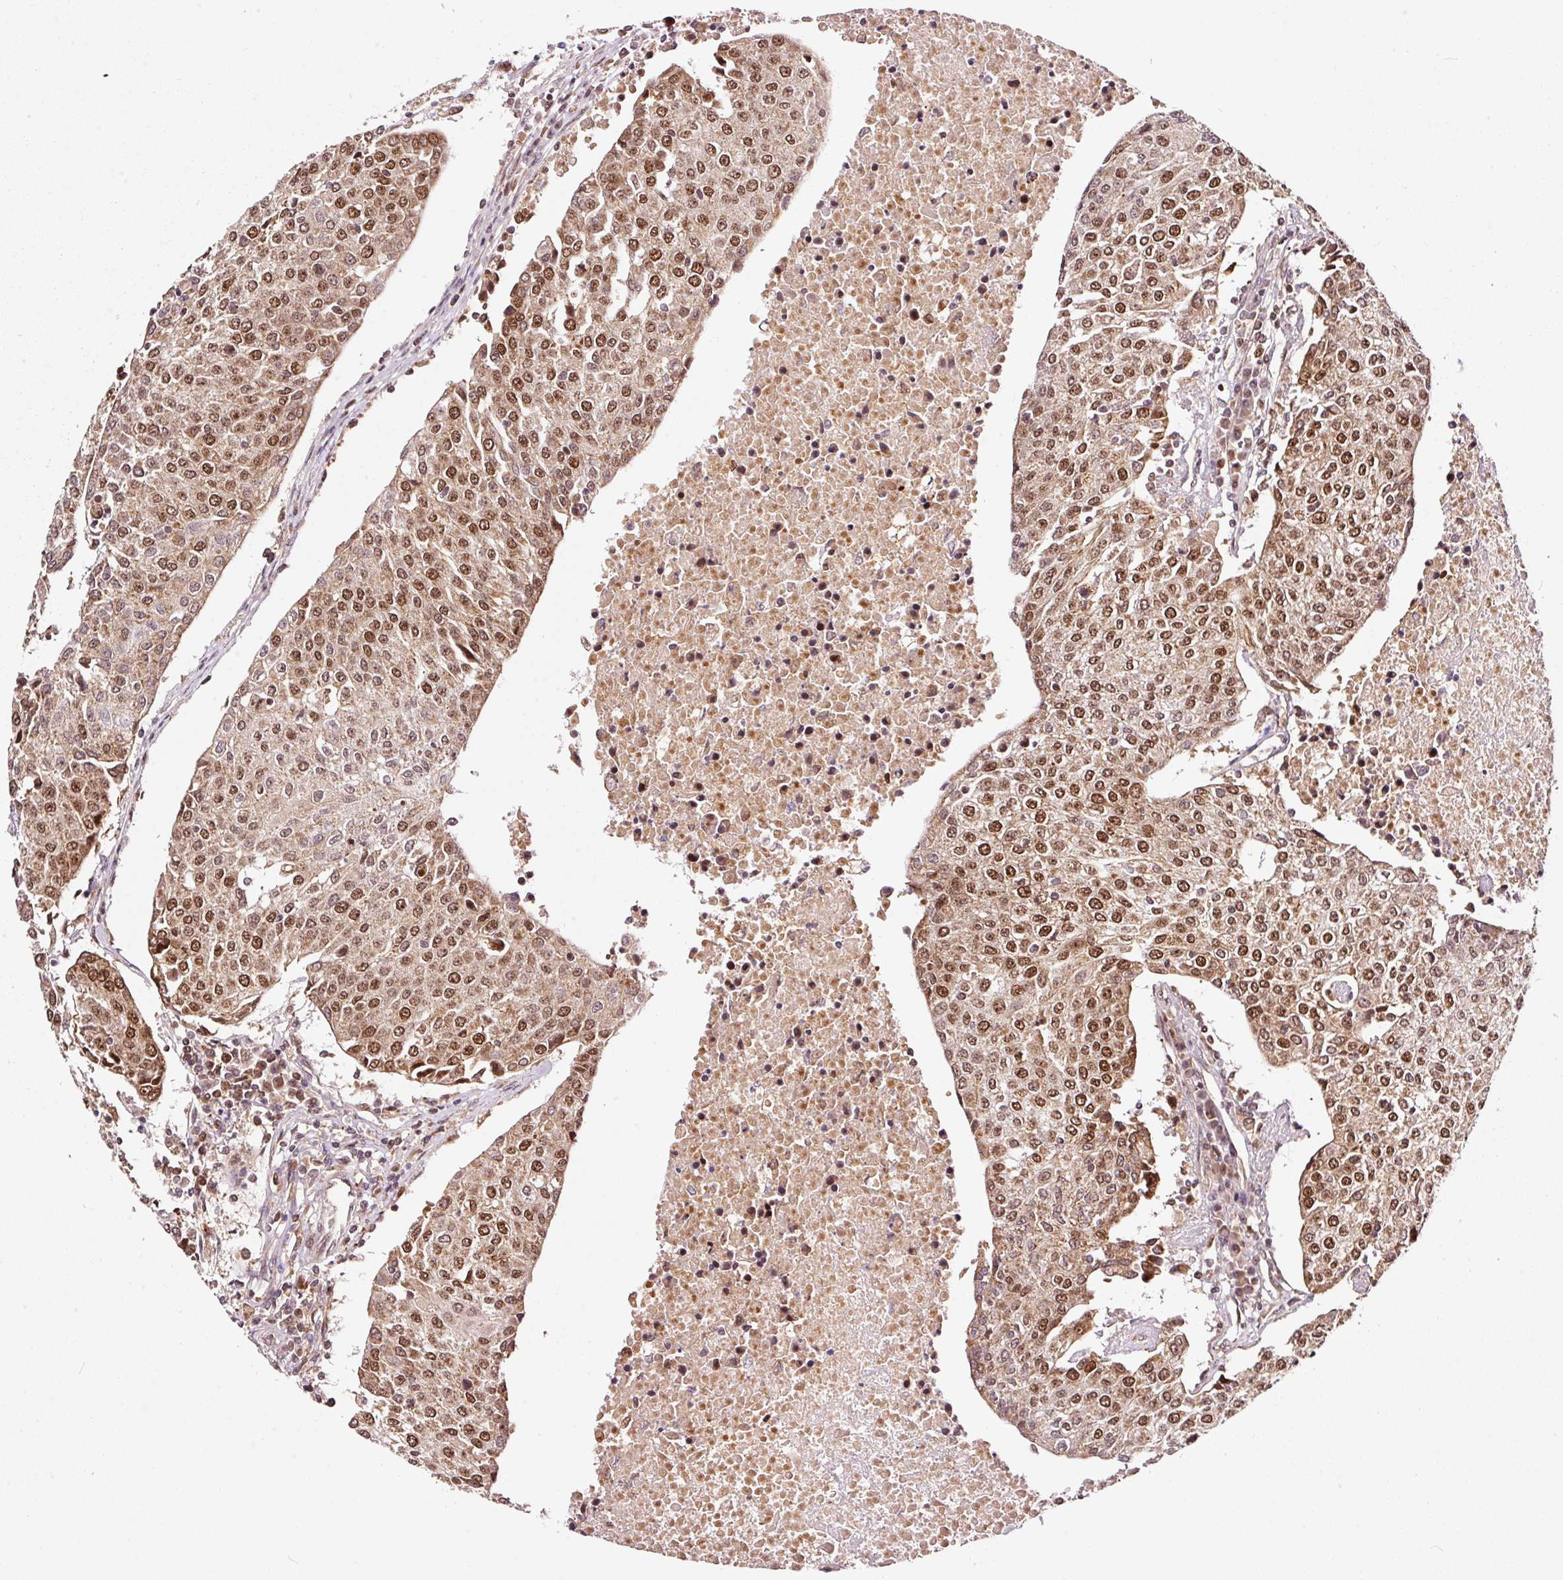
{"staining": {"intensity": "moderate", "quantity": ">75%", "location": "nuclear"}, "tissue": "urothelial cancer", "cell_type": "Tumor cells", "image_type": "cancer", "snomed": [{"axis": "morphology", "description": "Urothelial carcinoma, High grade"}, {"axis": "topography", "description": "Urinary bladder"}], "caption": "A high-resolution photomicrograph shows immunohistochemistry staining of urothelial cancer, which reveals moderate nuclear staining in approximately >75% of tumor cells. The protein is stained brown, and the nuclei are stained in blue (DAB (3,3'-diaminobenzidine) IHC with brightfield microscopy, high magnification).", "gene": "RFC4", "patient": {"sex": "female", "age": 85}}